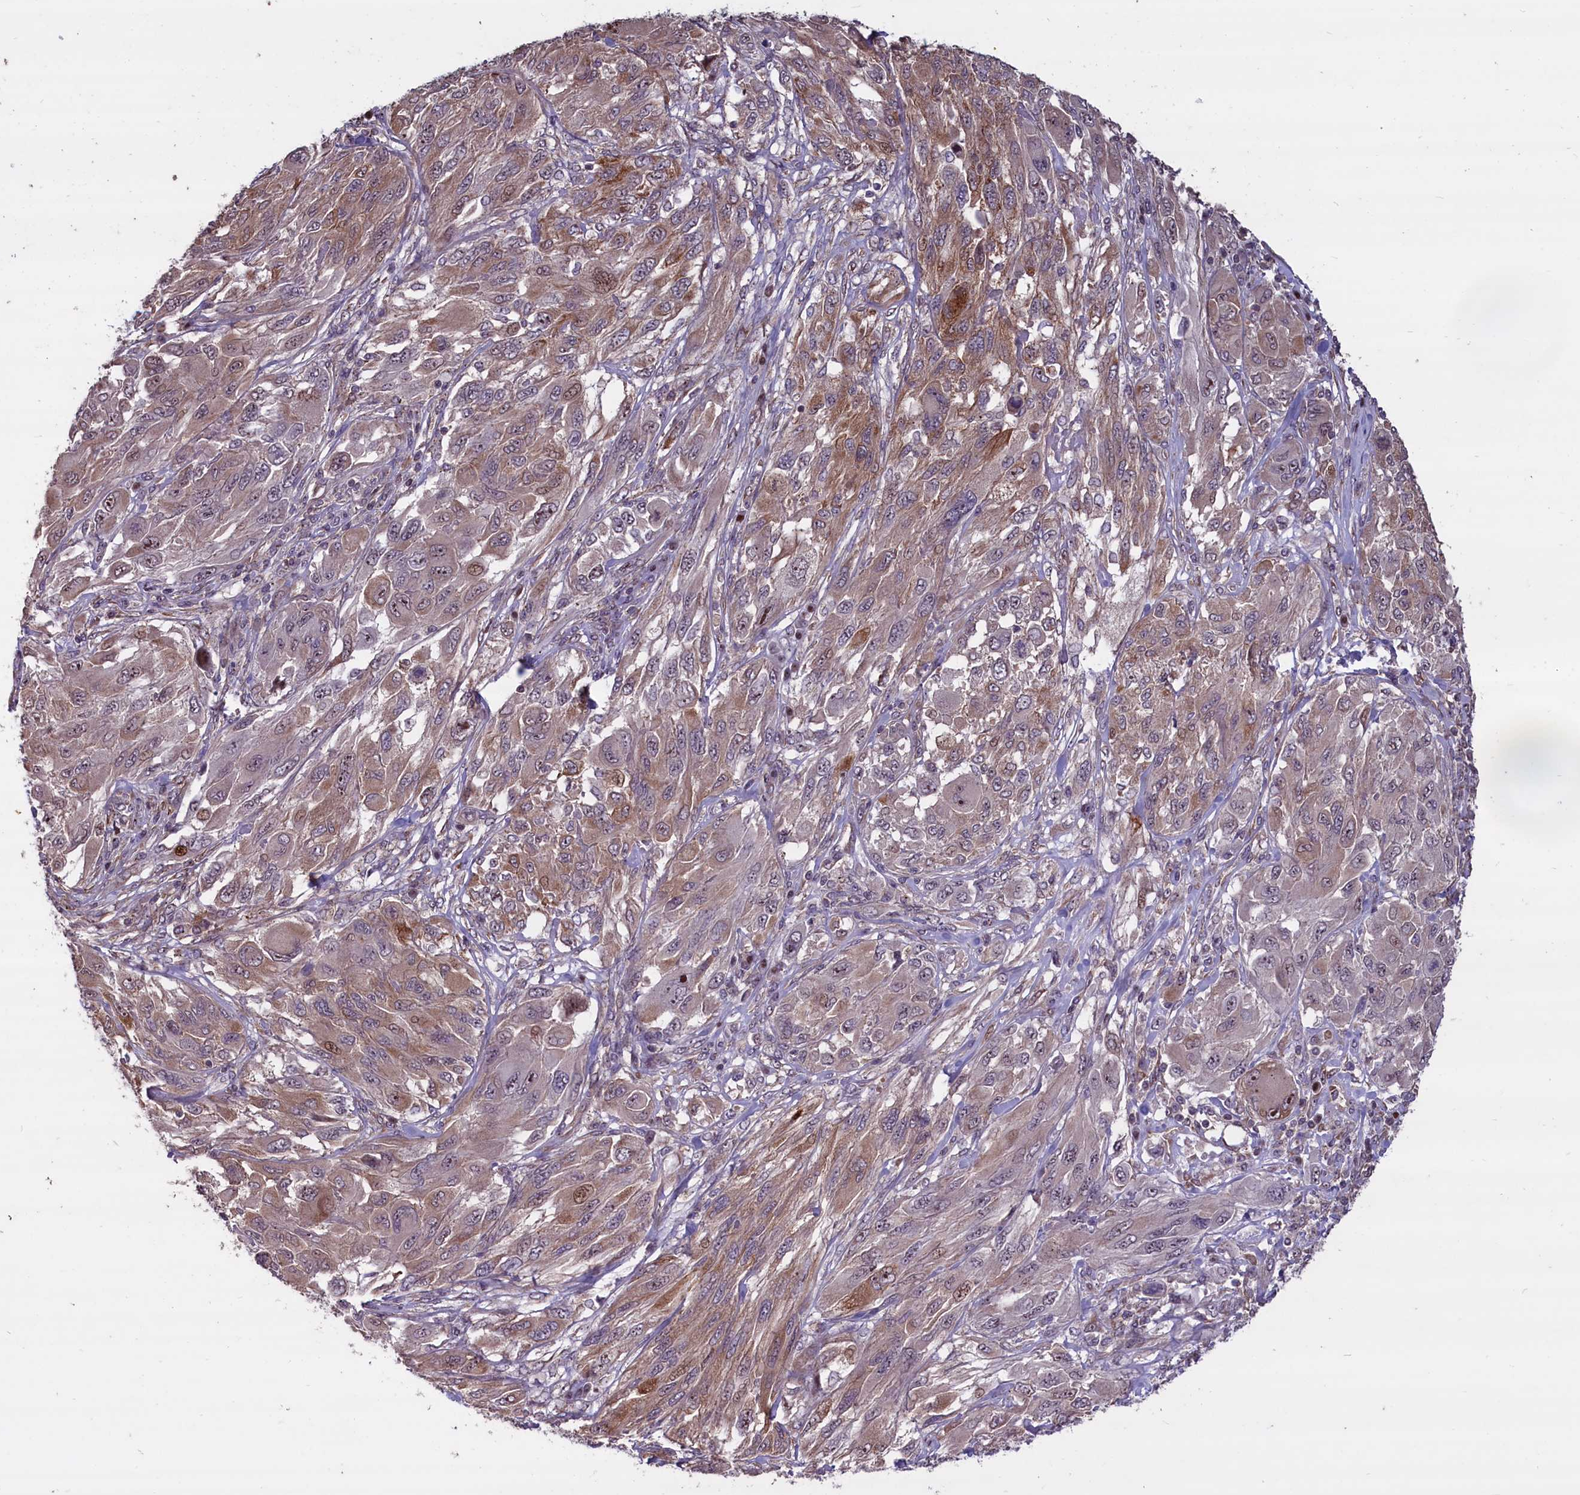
{"staining": {"intensity": "moderate", "quantity": "25%-75%", "location": "cytoplasmic/membranous,nuclear"}, "tissue": "melanoma", "cell_type": "Tumor cells", "image_type": "cancer", "snomed": [{"axis": "morphology", "description": "Malignant melanoma, NOS"}, {"axis": "topography", "description": "Skin"}], "caption": "Approximately 25%-75% of tumor cells in human malignant melanoma reveal moderate cytoplasmic/membranous and nuclear protein positivity as visualized by brown immunohistochemical staining.", "gene": "SHFL", "patient": {"sex": "female", "age": 91}}